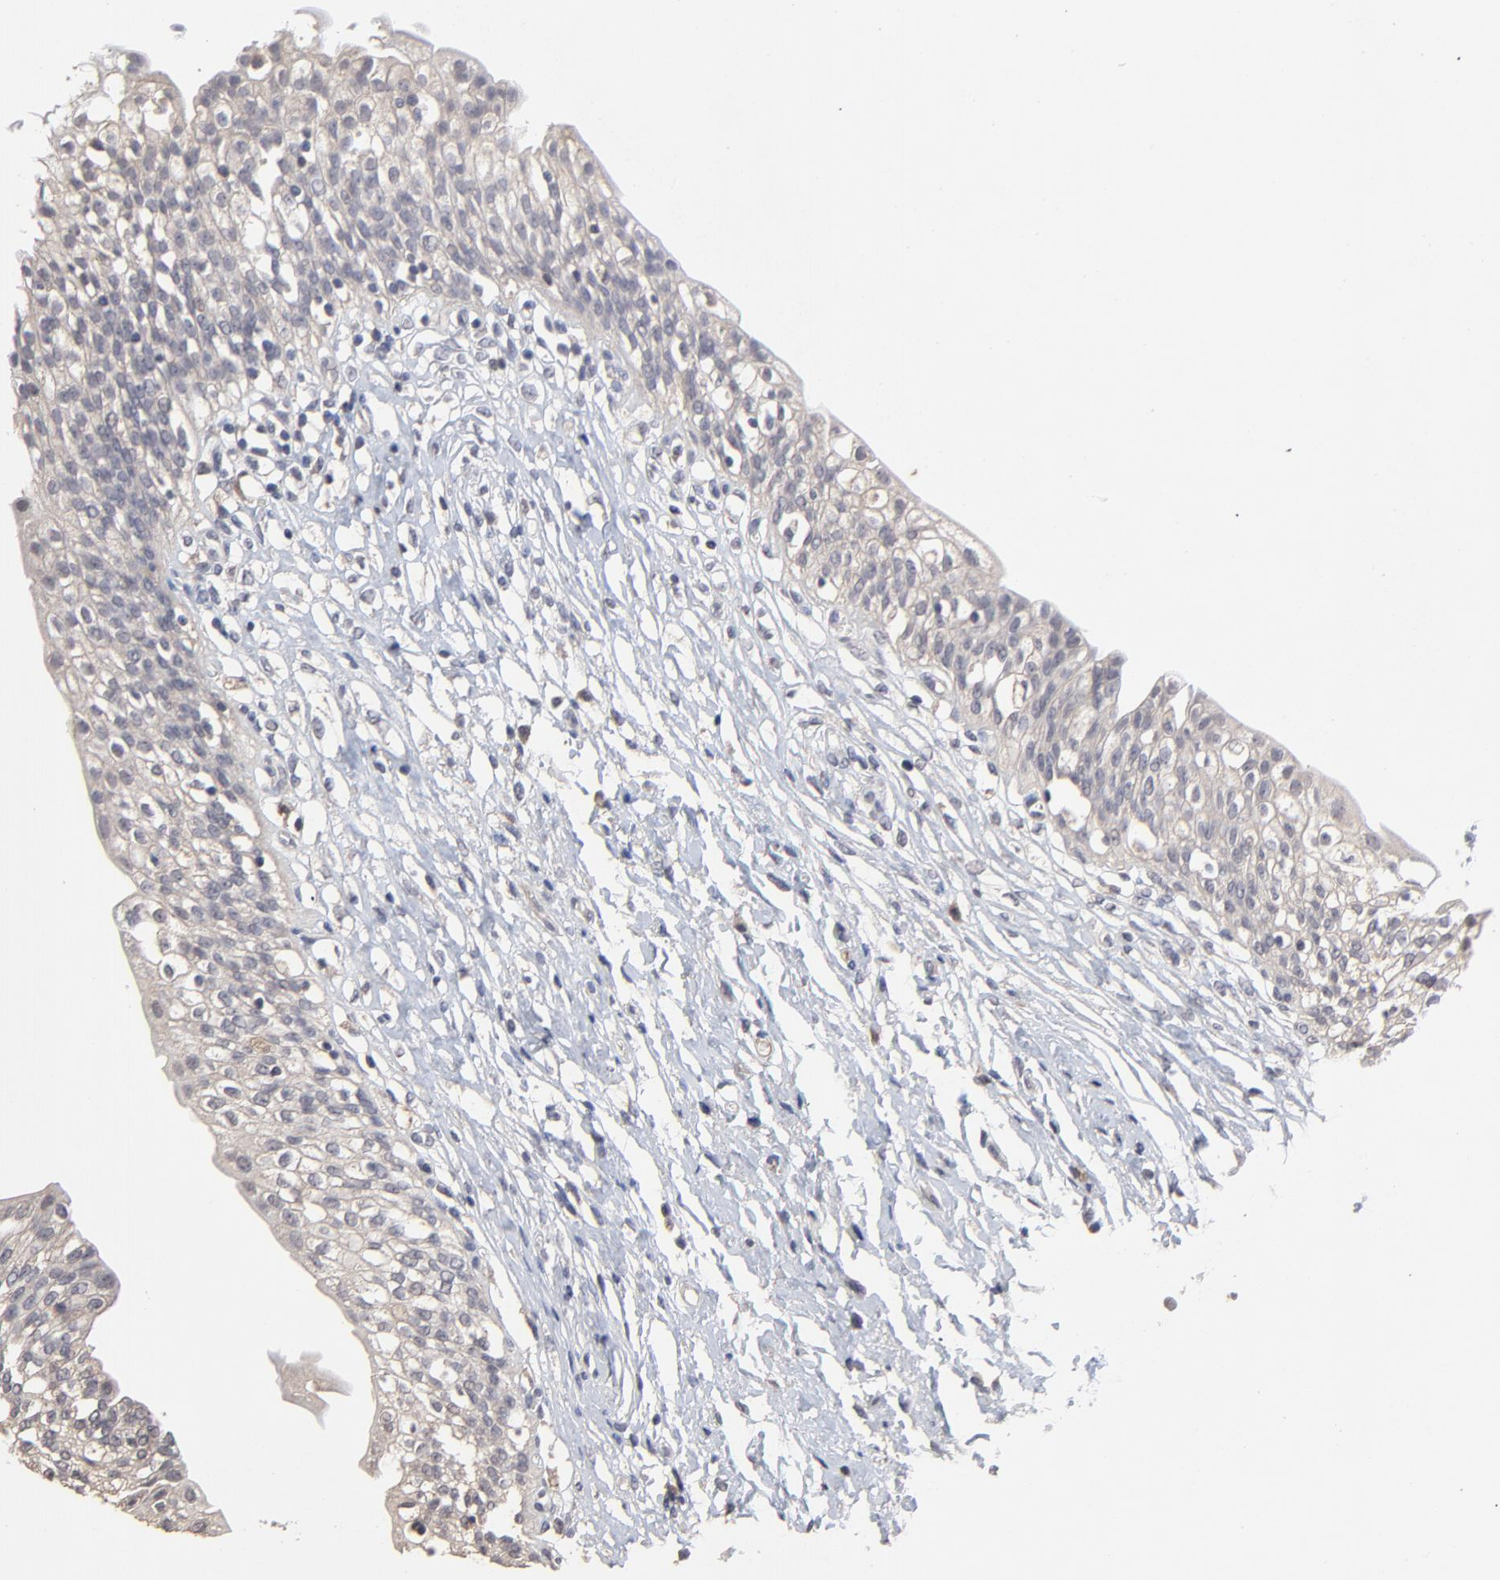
{"staining": {"intensity": "weak", "quantity": "25%-75%", "location": "cytoplasmic/membranous"}, "tissue": "urinary bladder", "cell_type": "Urothelial cells", "image_type": "normal", "snomed": [{"axis": "morphology", "description": "Normal tissue, NOS"}, {"axis": "topography", "description": "Urinary bladder"}], "caption": "This photomicrograph reveals immunohistochemistry (IHC) staining of unremarkable human urinary bladder, with low weak cytoplasmic/membranous staining in about 25%-75% of urothelial cells.", "gene": "VPREB3", "patient": {"sex": "female", "age": 80}}